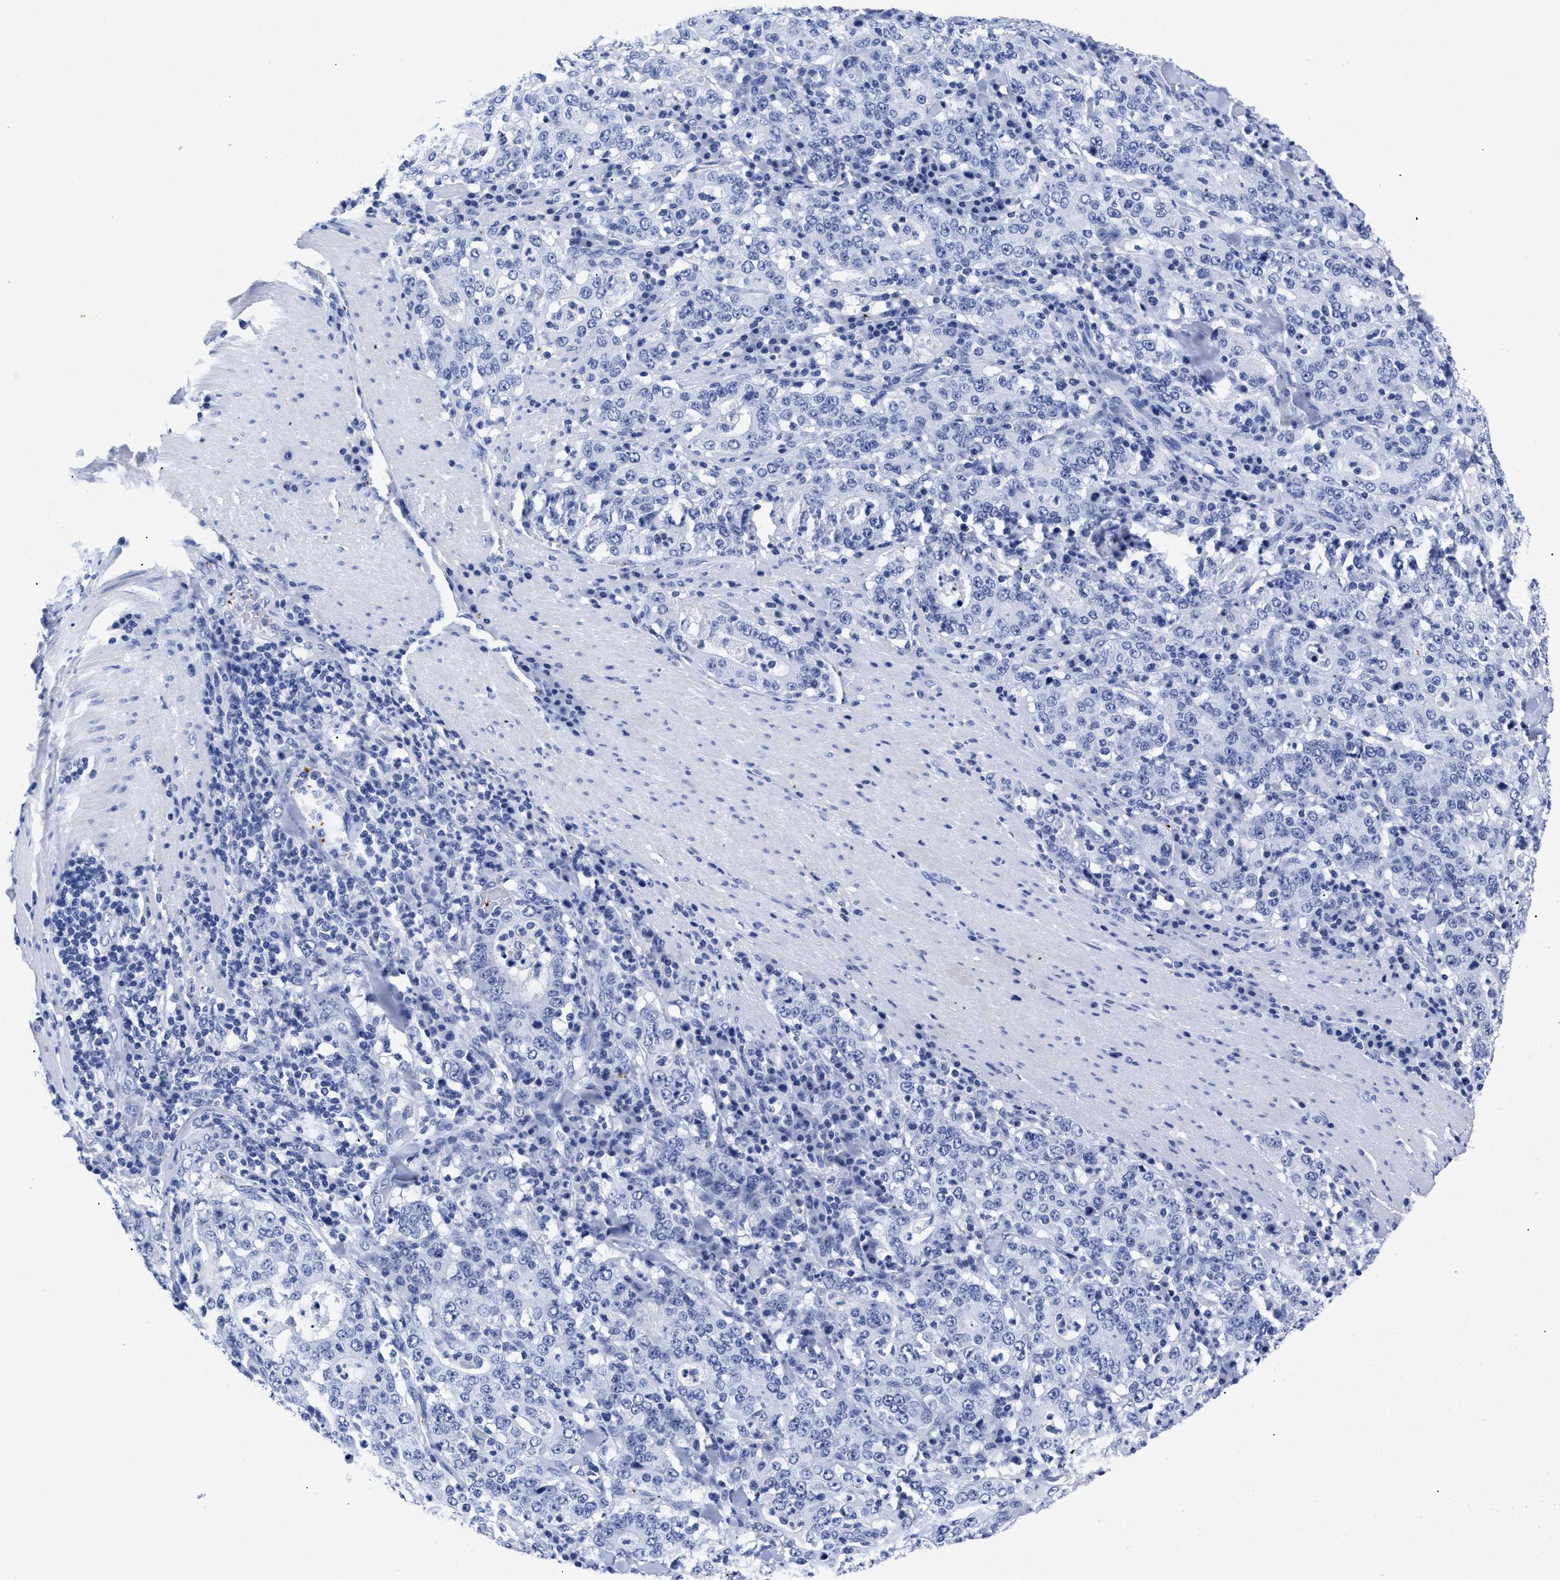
{"staining": {"intensity": "negative", "quantity": "none", "location": "none"}, "tissue": "stomach cancer", "cell_type": "Tumor cells", "image_type": "cancer", "snomed": [{"axis": "morphology", "description": "Normal tissue, NOS"}, {"axis": "morphology", "description": "Adenocarcinoma, NOS"}, {"axis": "topography", "description": "Stomach, upper"}, {"axis": "topography", "description": "Stomach"}], "caption": "A high-resolution histopathology image shows immunohistochemistry (IHC) staining of stomach cancer, which displays no significant staining in tumor cells.", "gene": "TREML1", "patient": {"sex": "male", "age": 59}}